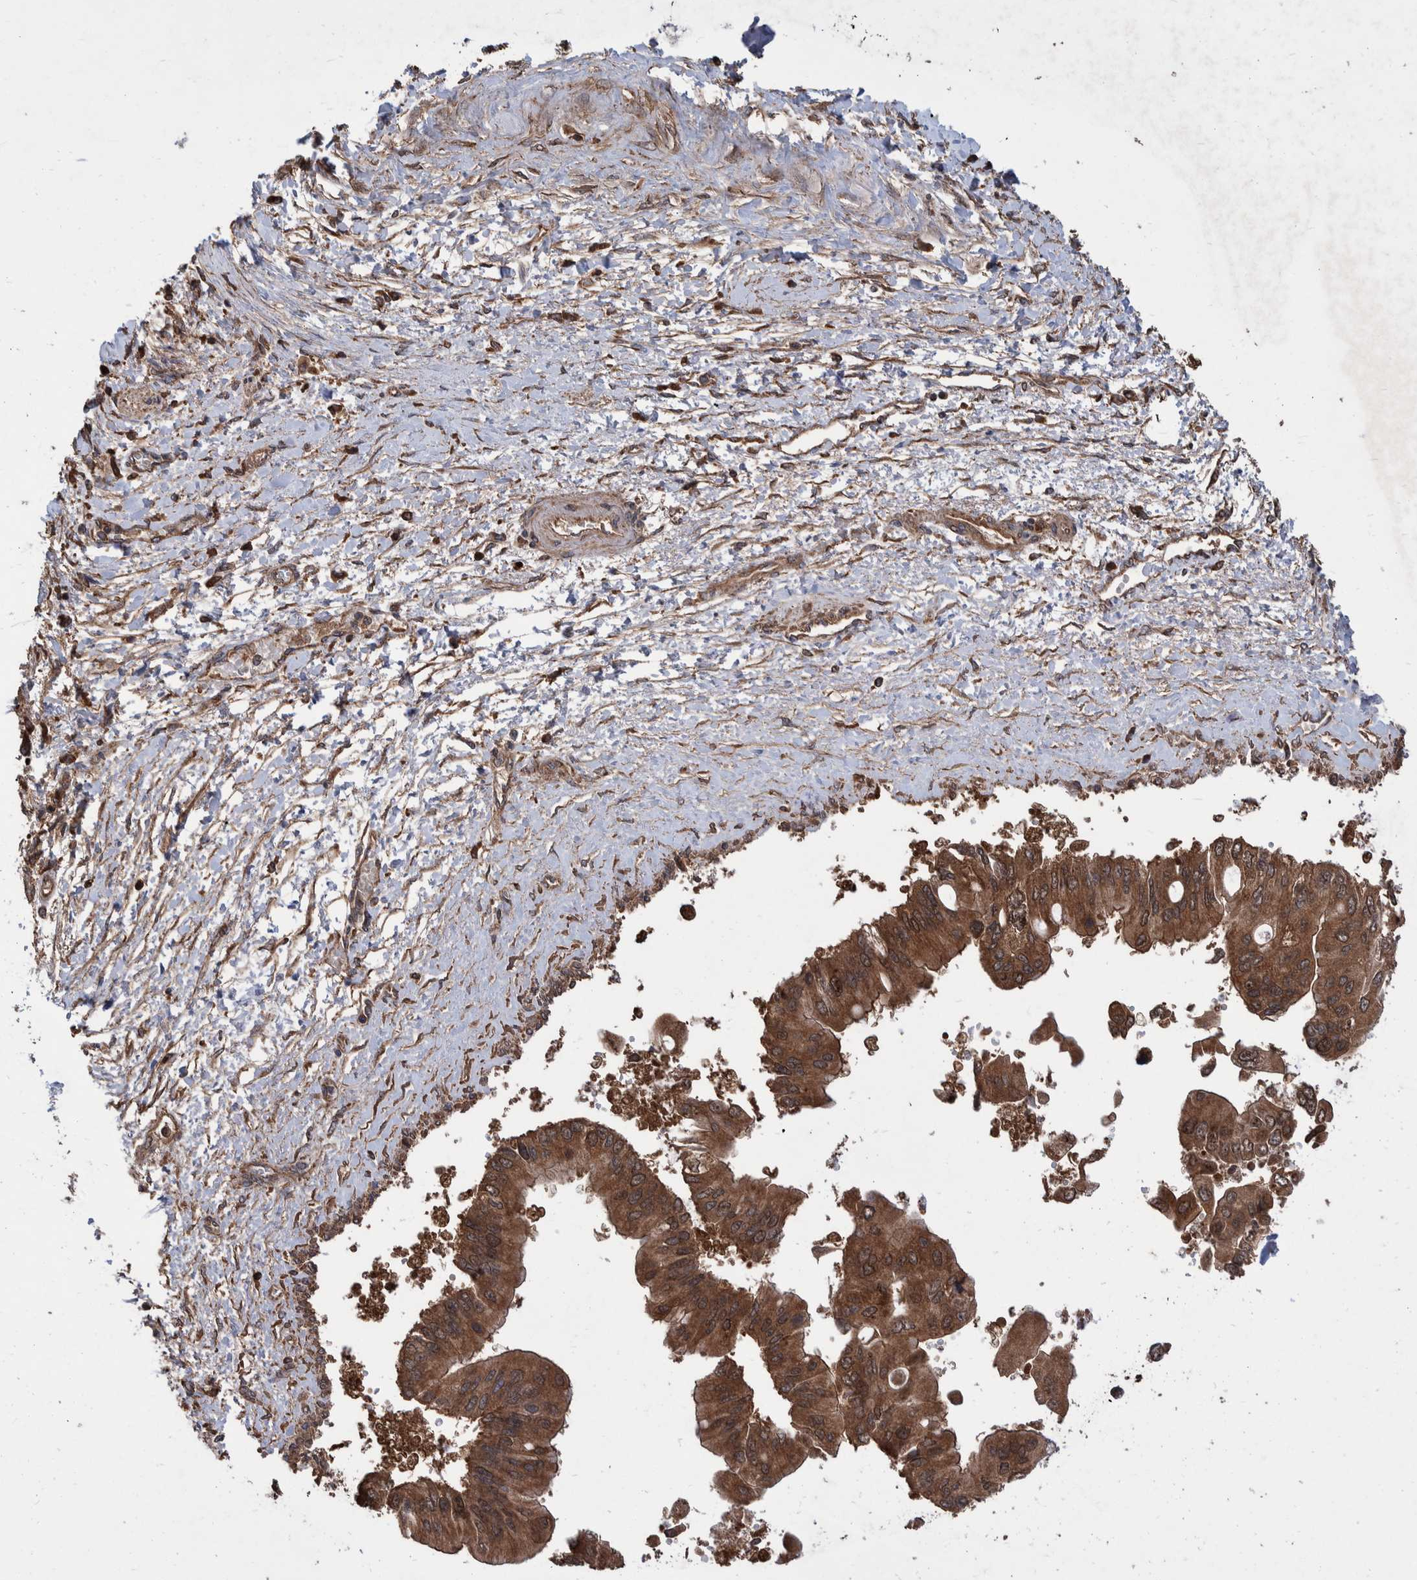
{"staining": {"intensity": "moderate", "quantity": ">75%", "location": "cytoplasmic/membranous"}, "tissue": "liver cancer", "cell_type": "Tumor cells", "image_type": "cancer", "snomed": [{"axis": "morphology", "description": "Cholangiocarcinoma"}, {"axis": "topography", "description": "Liver"}], "caption": "IHC photomicrograph of neoplastic tissue: human liver cancer (cholangiocarcinoma) stained using IHC demonstrates medium levels of moderate protein expression localized specifically in the cytoplasmic/membranous of tumor cells, appearing as a cytoplasmic/membranous brown color.", "gene": "VBP1", "patient": {"sex": "male", "age": 50}}